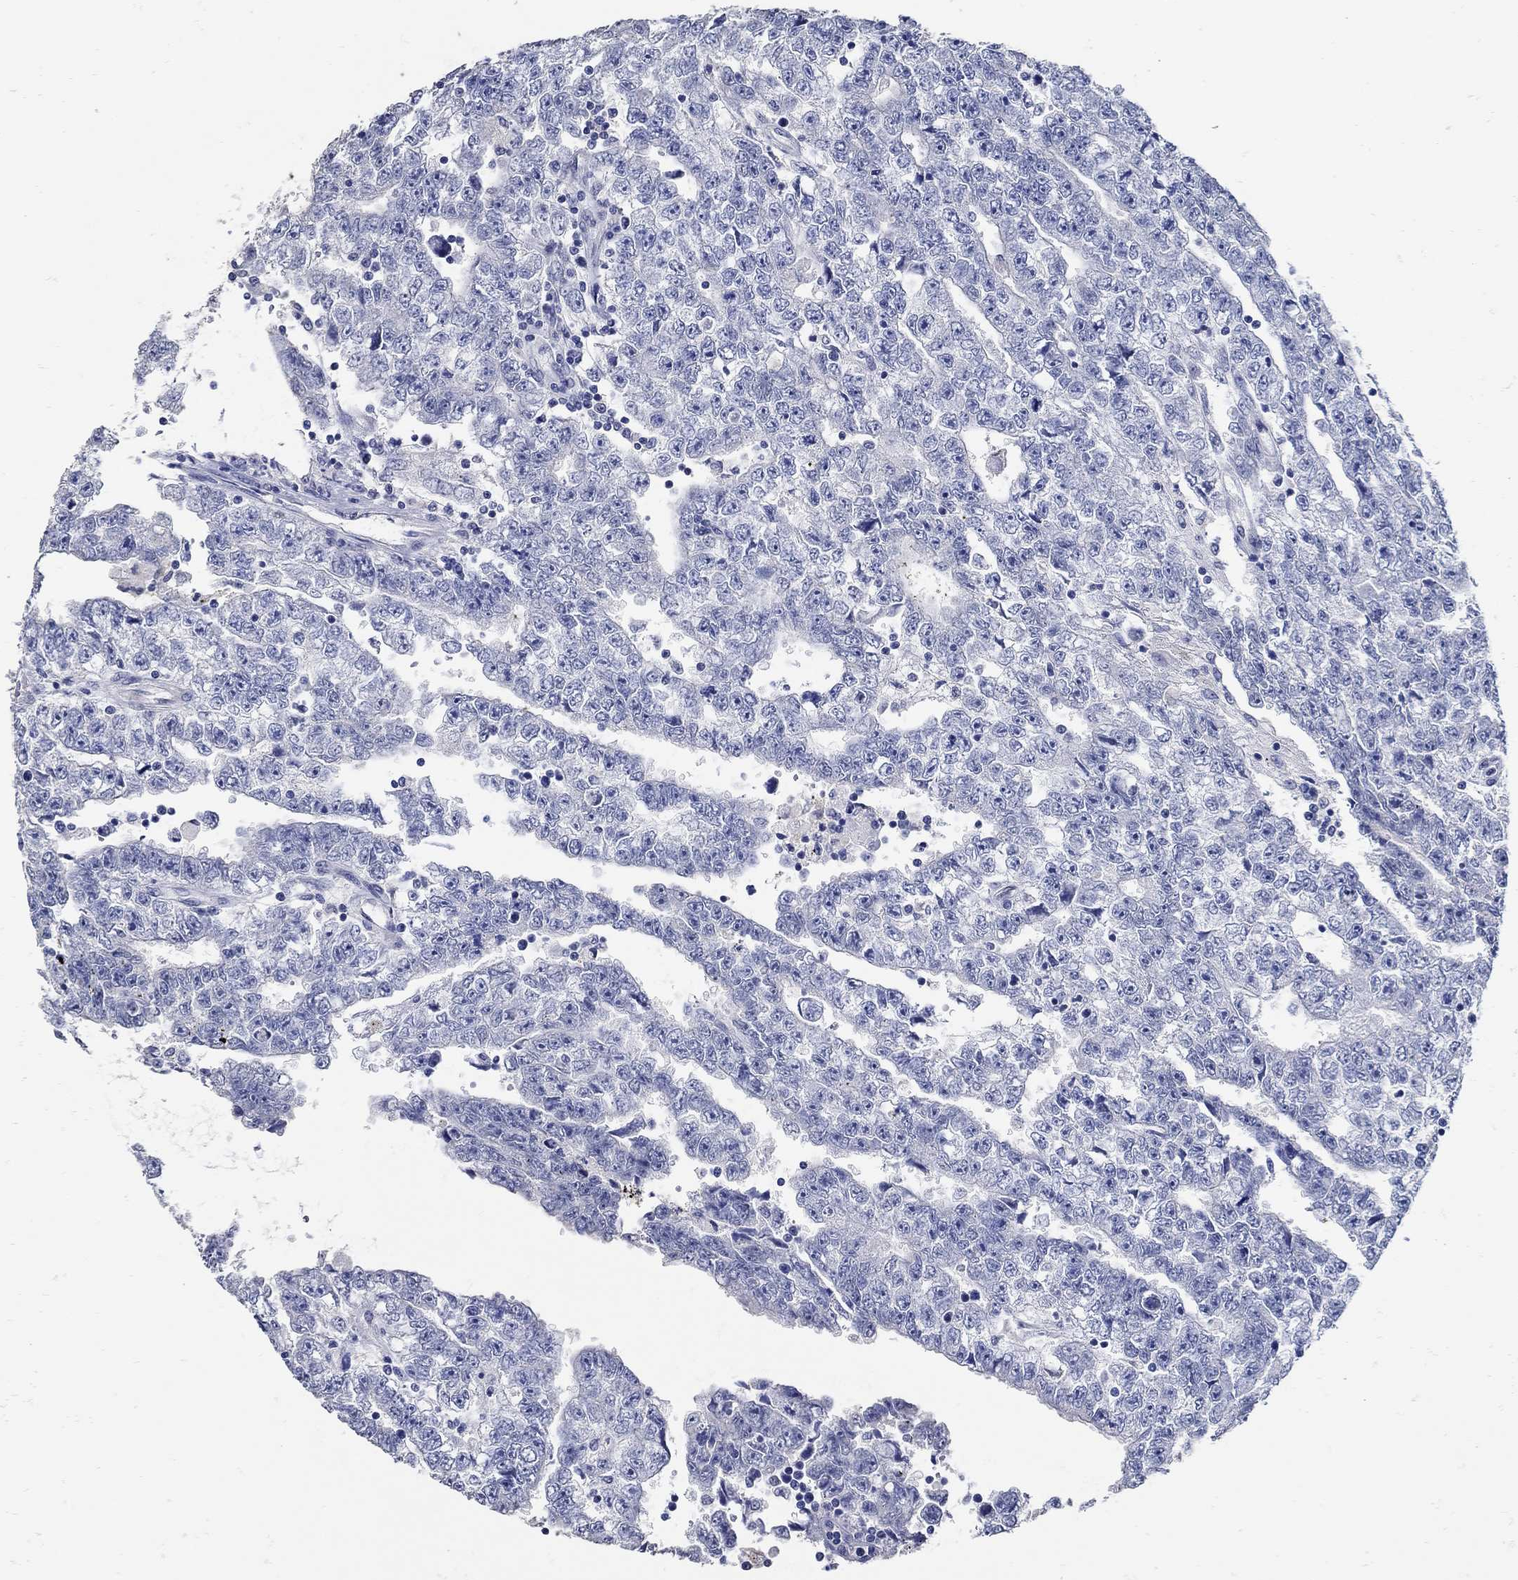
{"staining": {"intensity": "negative", "quantity": "none", "location": "none"}, "tissue": "testis cancer", "cell_type": "Tumor cells", "image_type": "cancer", "snomed": [{"axis": "morphology", "description": "Carcinoma, Embryonal, NOS"}, {"axis": "topography", "description": "Testis"}], "caption": "Immunohistochemical staining of testis embryonal carcinoma demonstrates no significant staining in tumor cells. (Stains: DAB immunohistochemistry with hematoxylin counter stain, Microscopy: brightfield microscopy at high magnification).", "gene": "KCNN3", "patient": {"sex": "male", "age": 25}}